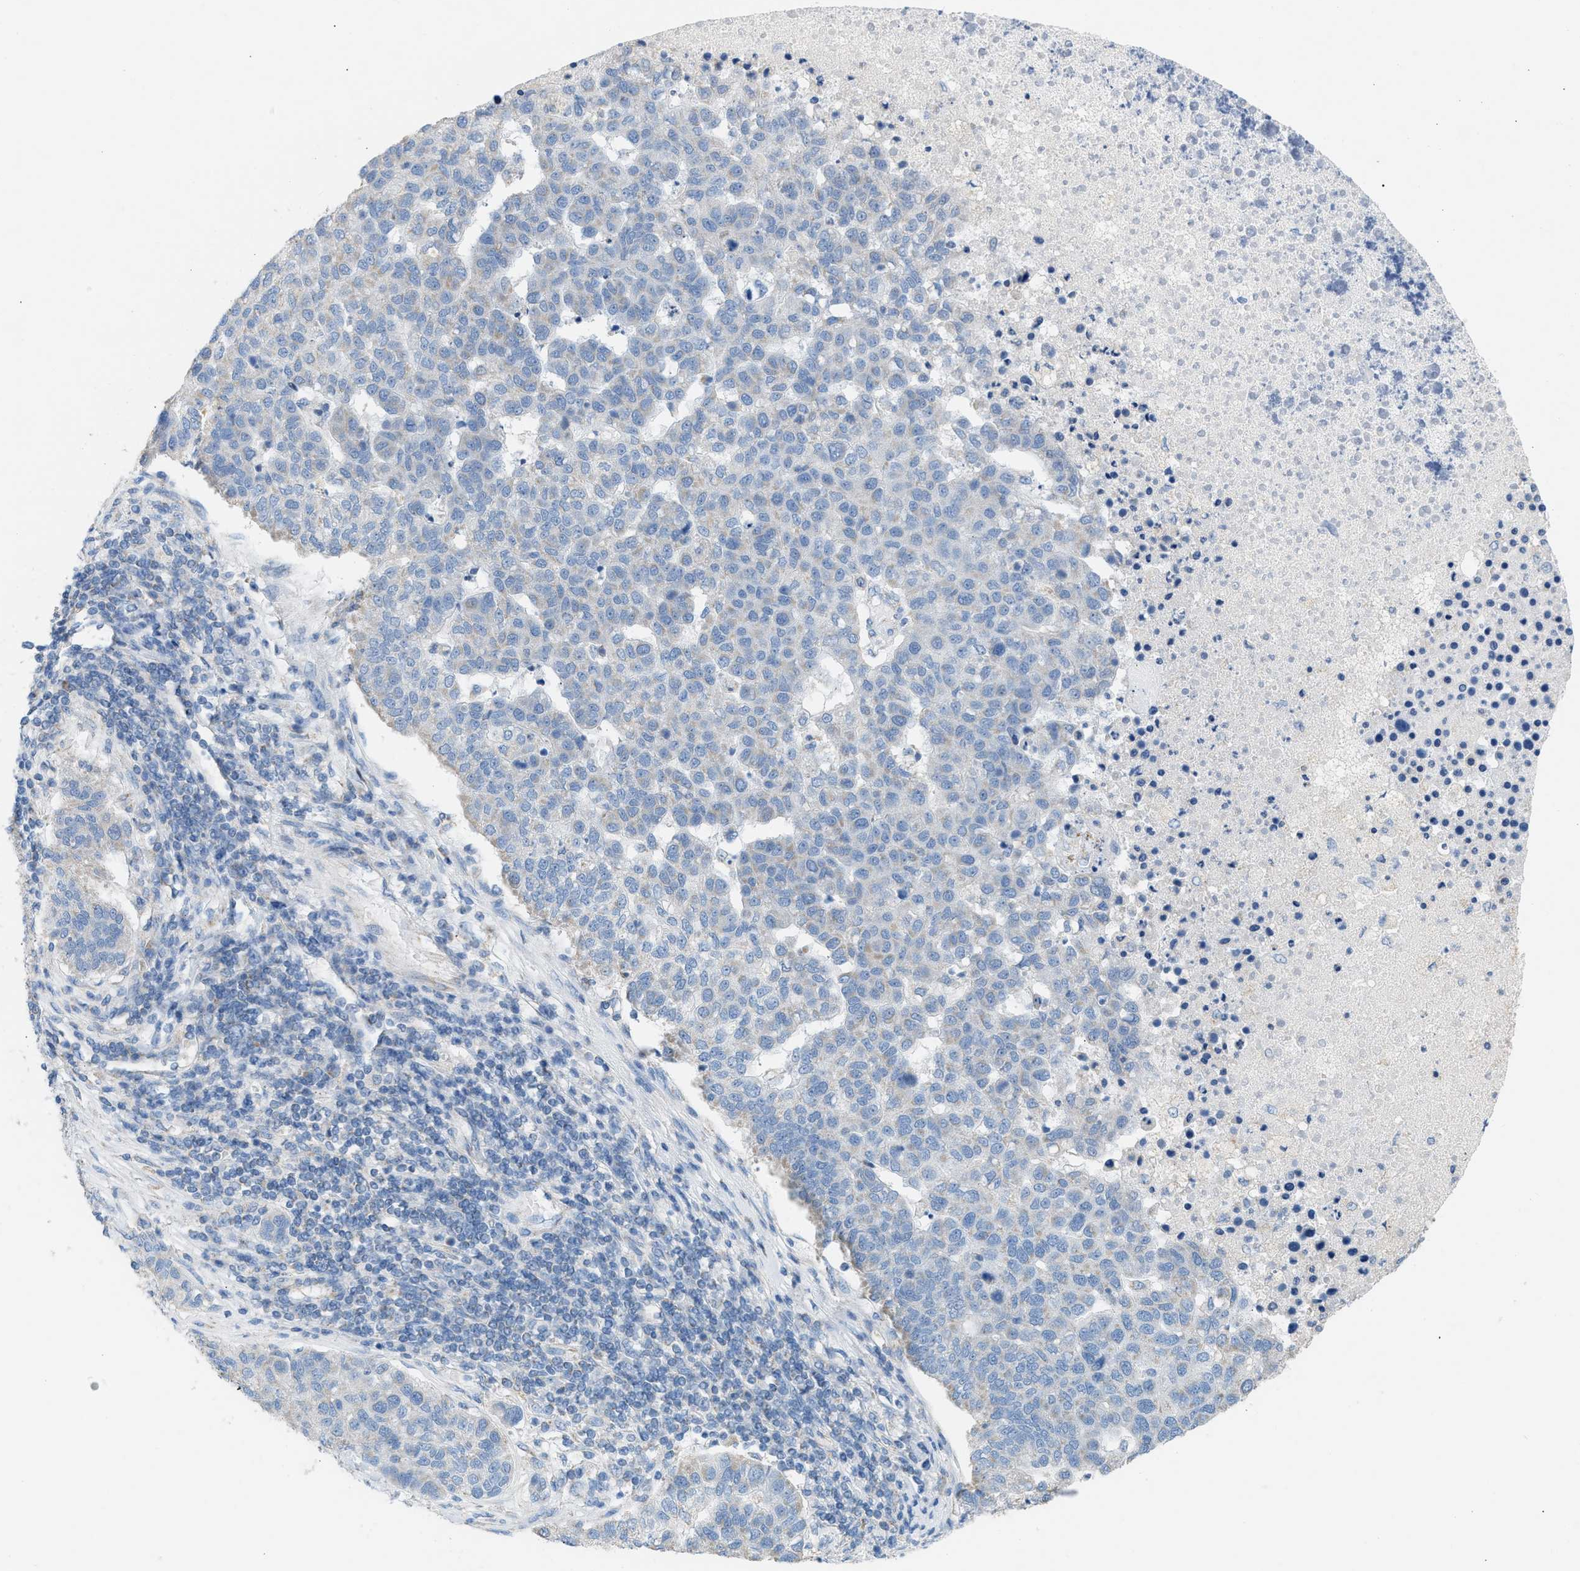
{"staining": {"intensity": "weak", "quantity": "<25%", "location": "cytoplasmic/membranous"}, "tissue": "pancreatic cancer", "cell_type": "Tumor cells", "image_type": "cancer", "snomed": [{"axis": "morphology", "description": "Adenocarcinoma, NOS"}, {"axis": "topography", "description": "Pancreas"}], "caption": "The image shows no staining of tumor cells in pancreatic cancer. (DAB (3,3'-diaminobenzidine) immunohistochemistry visualized using brightfield microscopy, high magnification).", "gene": "NDUFS8", "patient": {"sex": "female", "age": 61}}